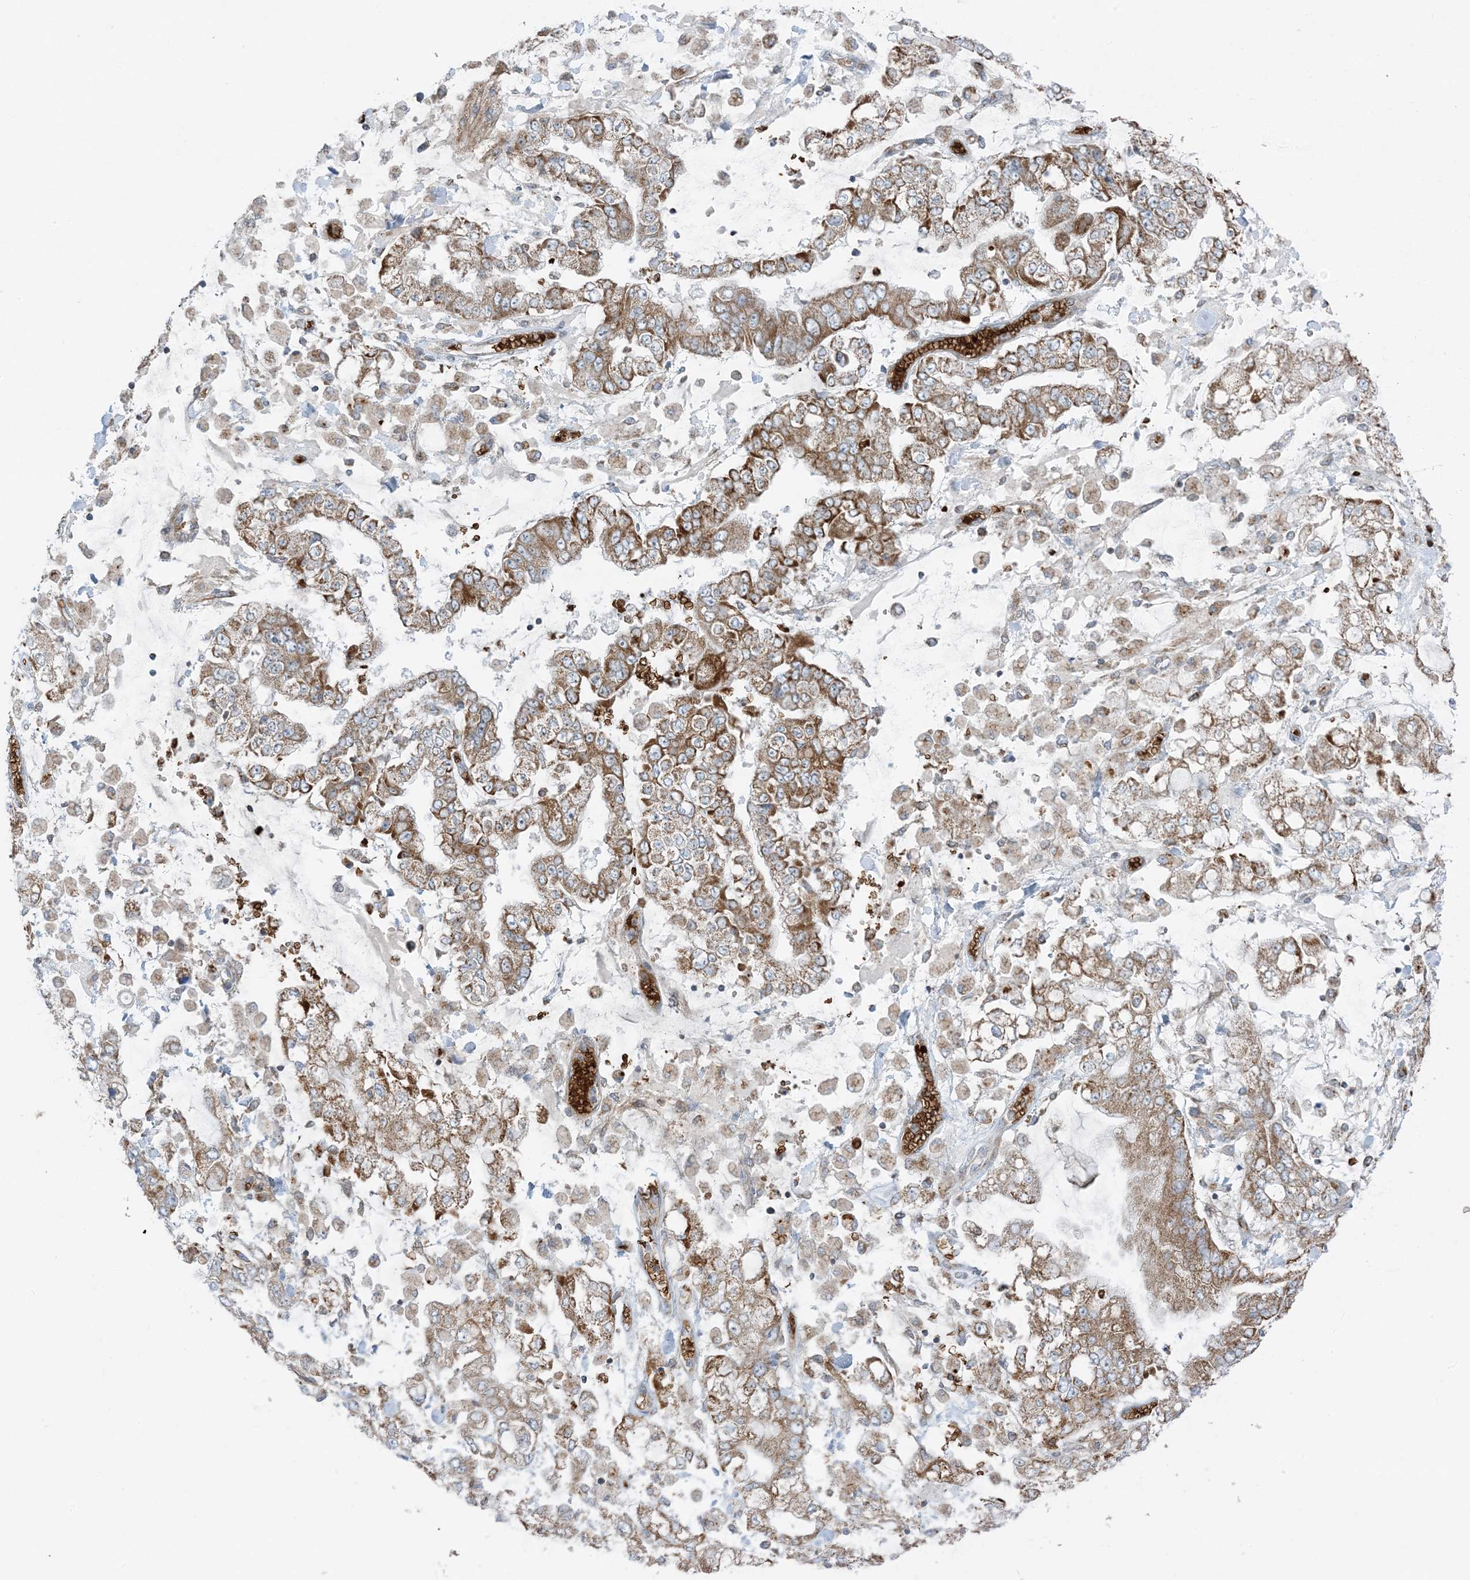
{"staining": {"intensity": "moderate", "quantity": ">75%", "location": "cytoplasmic/membranous"}, "tissue": "stomach cancer", "cell_type": "Tumor cells", "image_type": "cancer", "snomed": [{"axis": "morphology", "description": "Normal tissue, NOS"}, {"axis": "morphology", "description": "Adenocarcinoma, NOS"}, {"axis": "topography", "description": "Stomach, upper"}, {"axis": "topography", "description": "Stomach"}], "caption": "This image shows immunohistochemistry staining of human stomach adenocarcinoma, with medium moderate cytoplasmic/membranous positivity in about >75% of tumor cells.", "gene": "PIK3R4", "patient": {"sex": "male", "age": 76}}